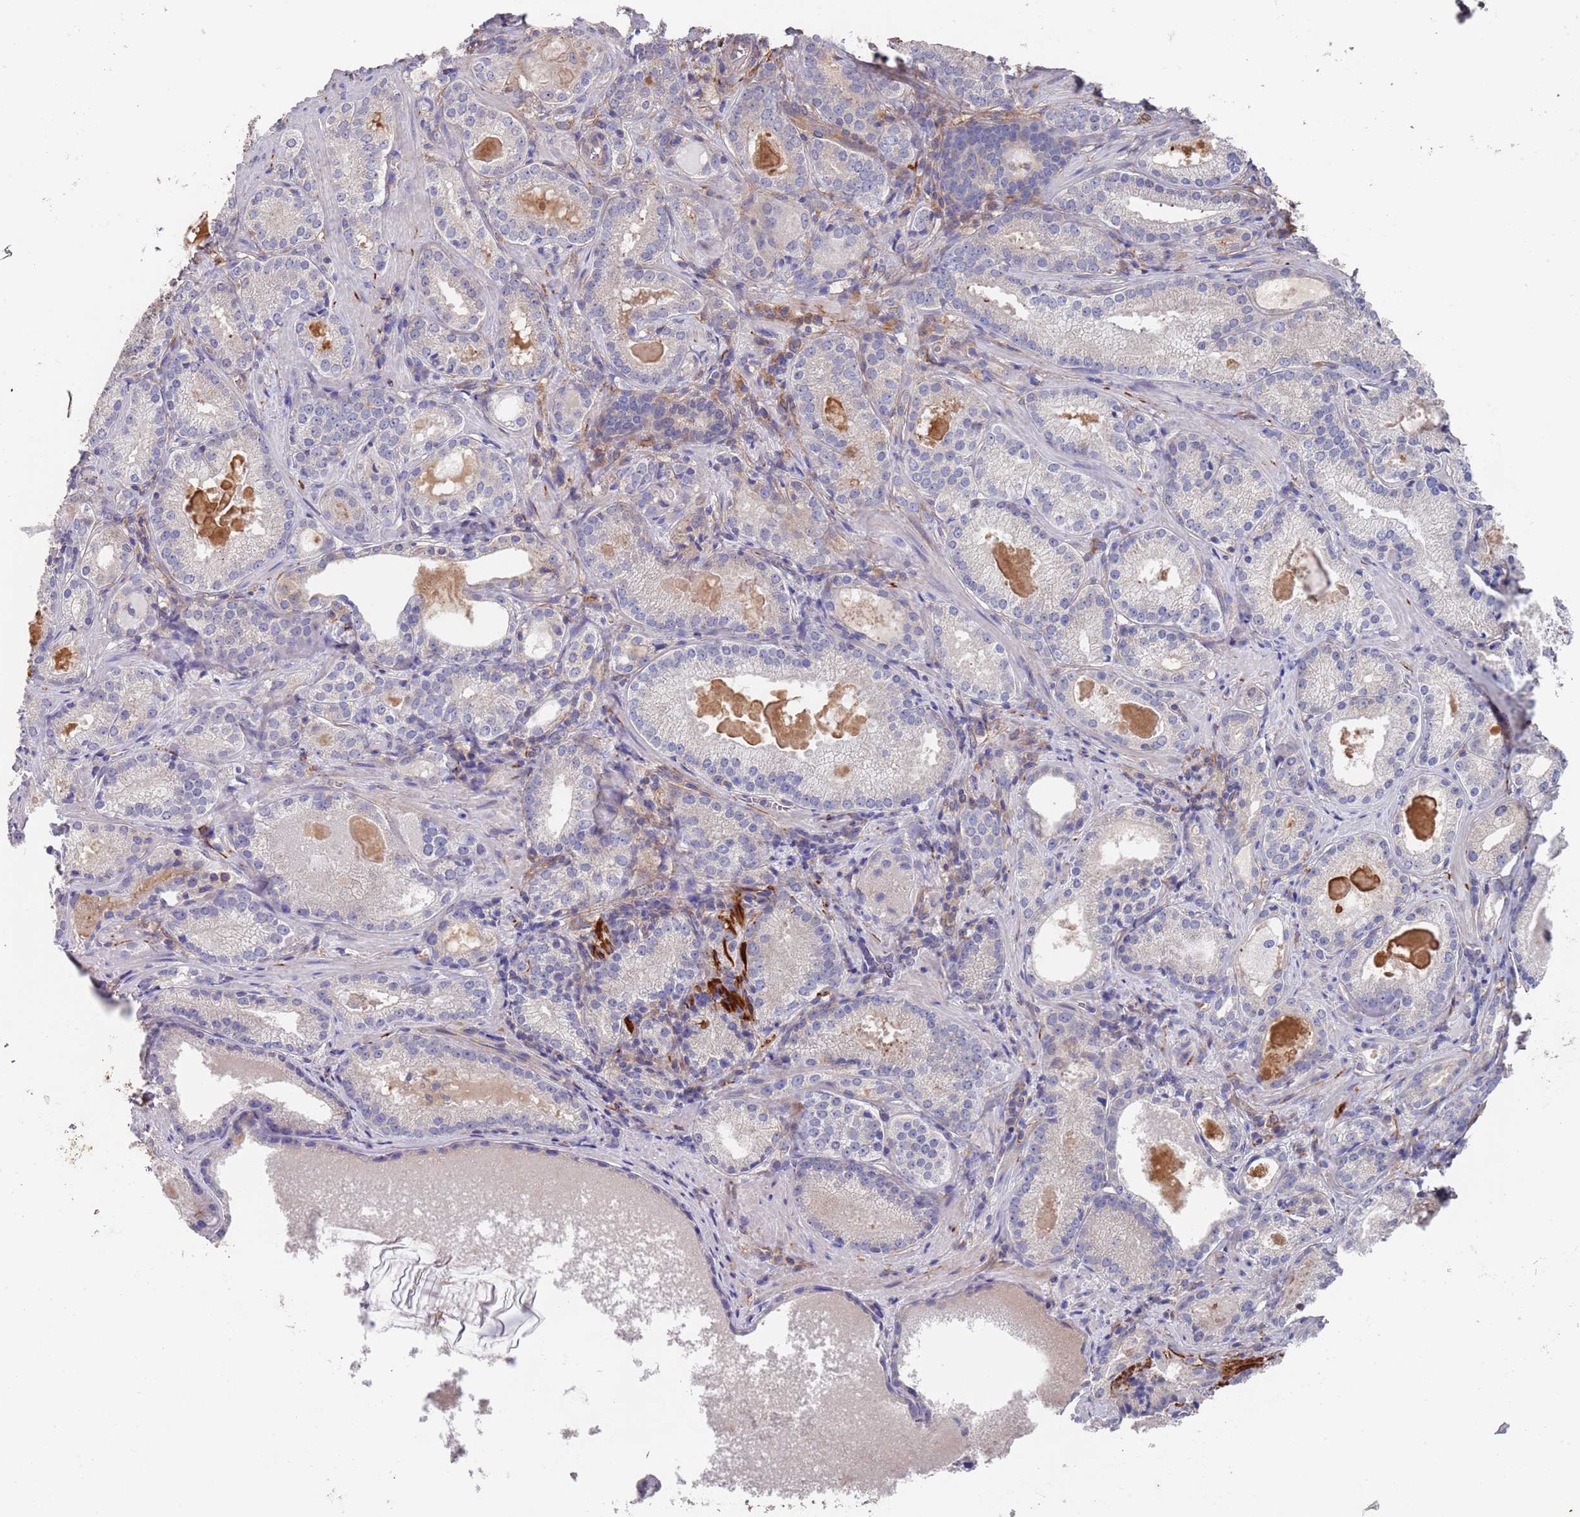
{"staining": {"intensity": "negative", "quantity": "none", "location": "none"}, "tissue": "prostate cancer", "cell_type": "Tumor cells", "image_type": "cancer", "snomed": [{"axis": "morphology", "description": "Adenocarcinoma, Low grade"}, {"axis": "topography", "description": "Prostate"}], "caption": "There is no significant positivity in tumor cells of prostate adenocarcinoma (low-grade).", "gene": "ANK2", "patient": {"sex": "male", "age": 57}}